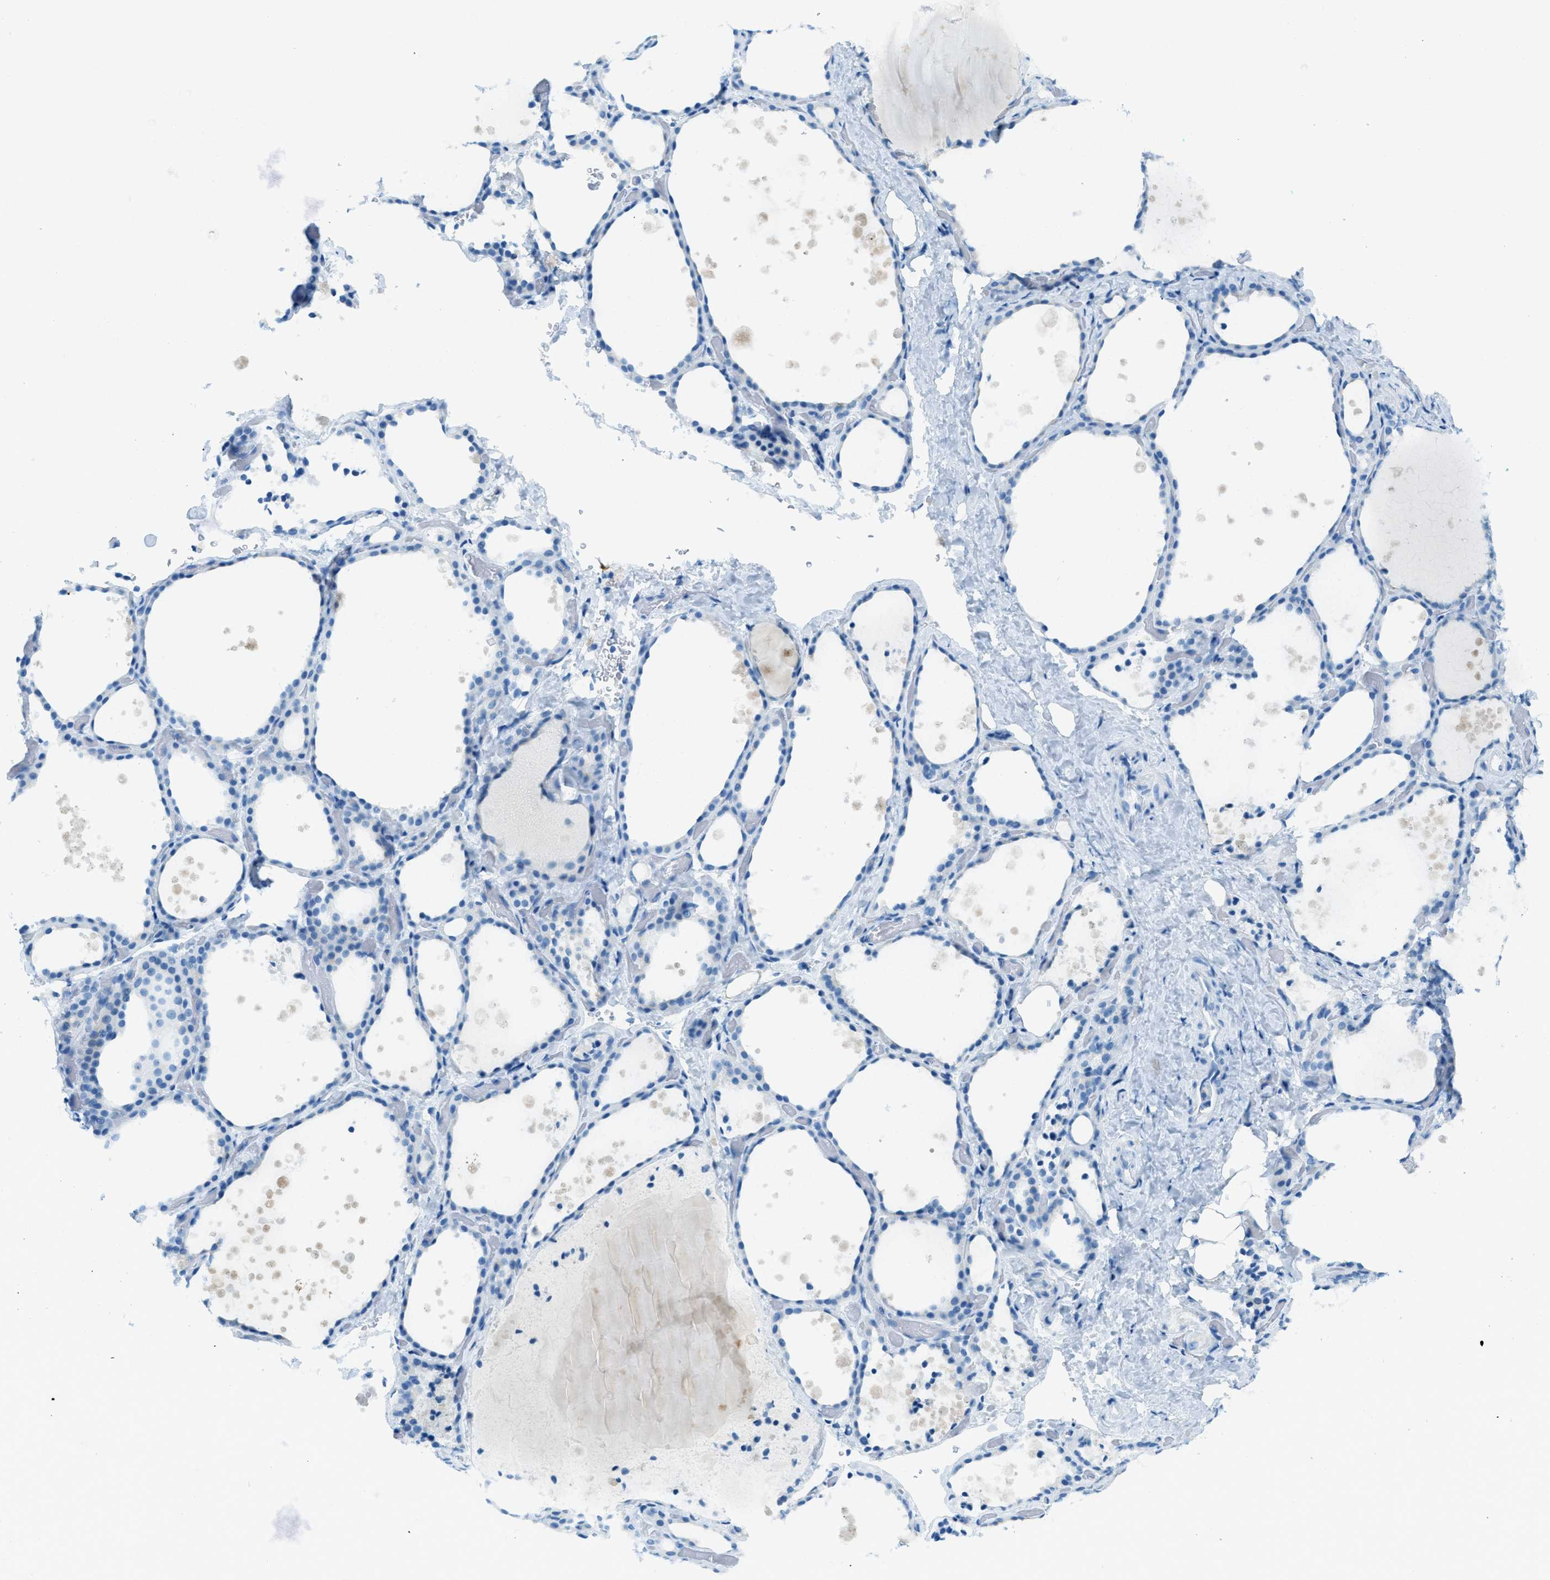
{"staining": {"intensity": "negative", "quantity": "none", "location": "none"}, "tissue": "thyroid gland", "cell_type": "Glandular cells", "image_type": "normal", "snomed": [{"axis": "morphology", "description": "Normal tissue, NOS"}, {"axis": "topography", "description": "Thyroid gland"}], "caption": "Immunohistochemistry (IHC) micrograph of unremarkable thyroid gland stained for a protein (brown), which reveals no positivity in glandular cells. (Brightfield microscopy of DAB IHC at high magnification).", "gene": "C21orf62", "patient": {"sex": "female", "age": 44}}